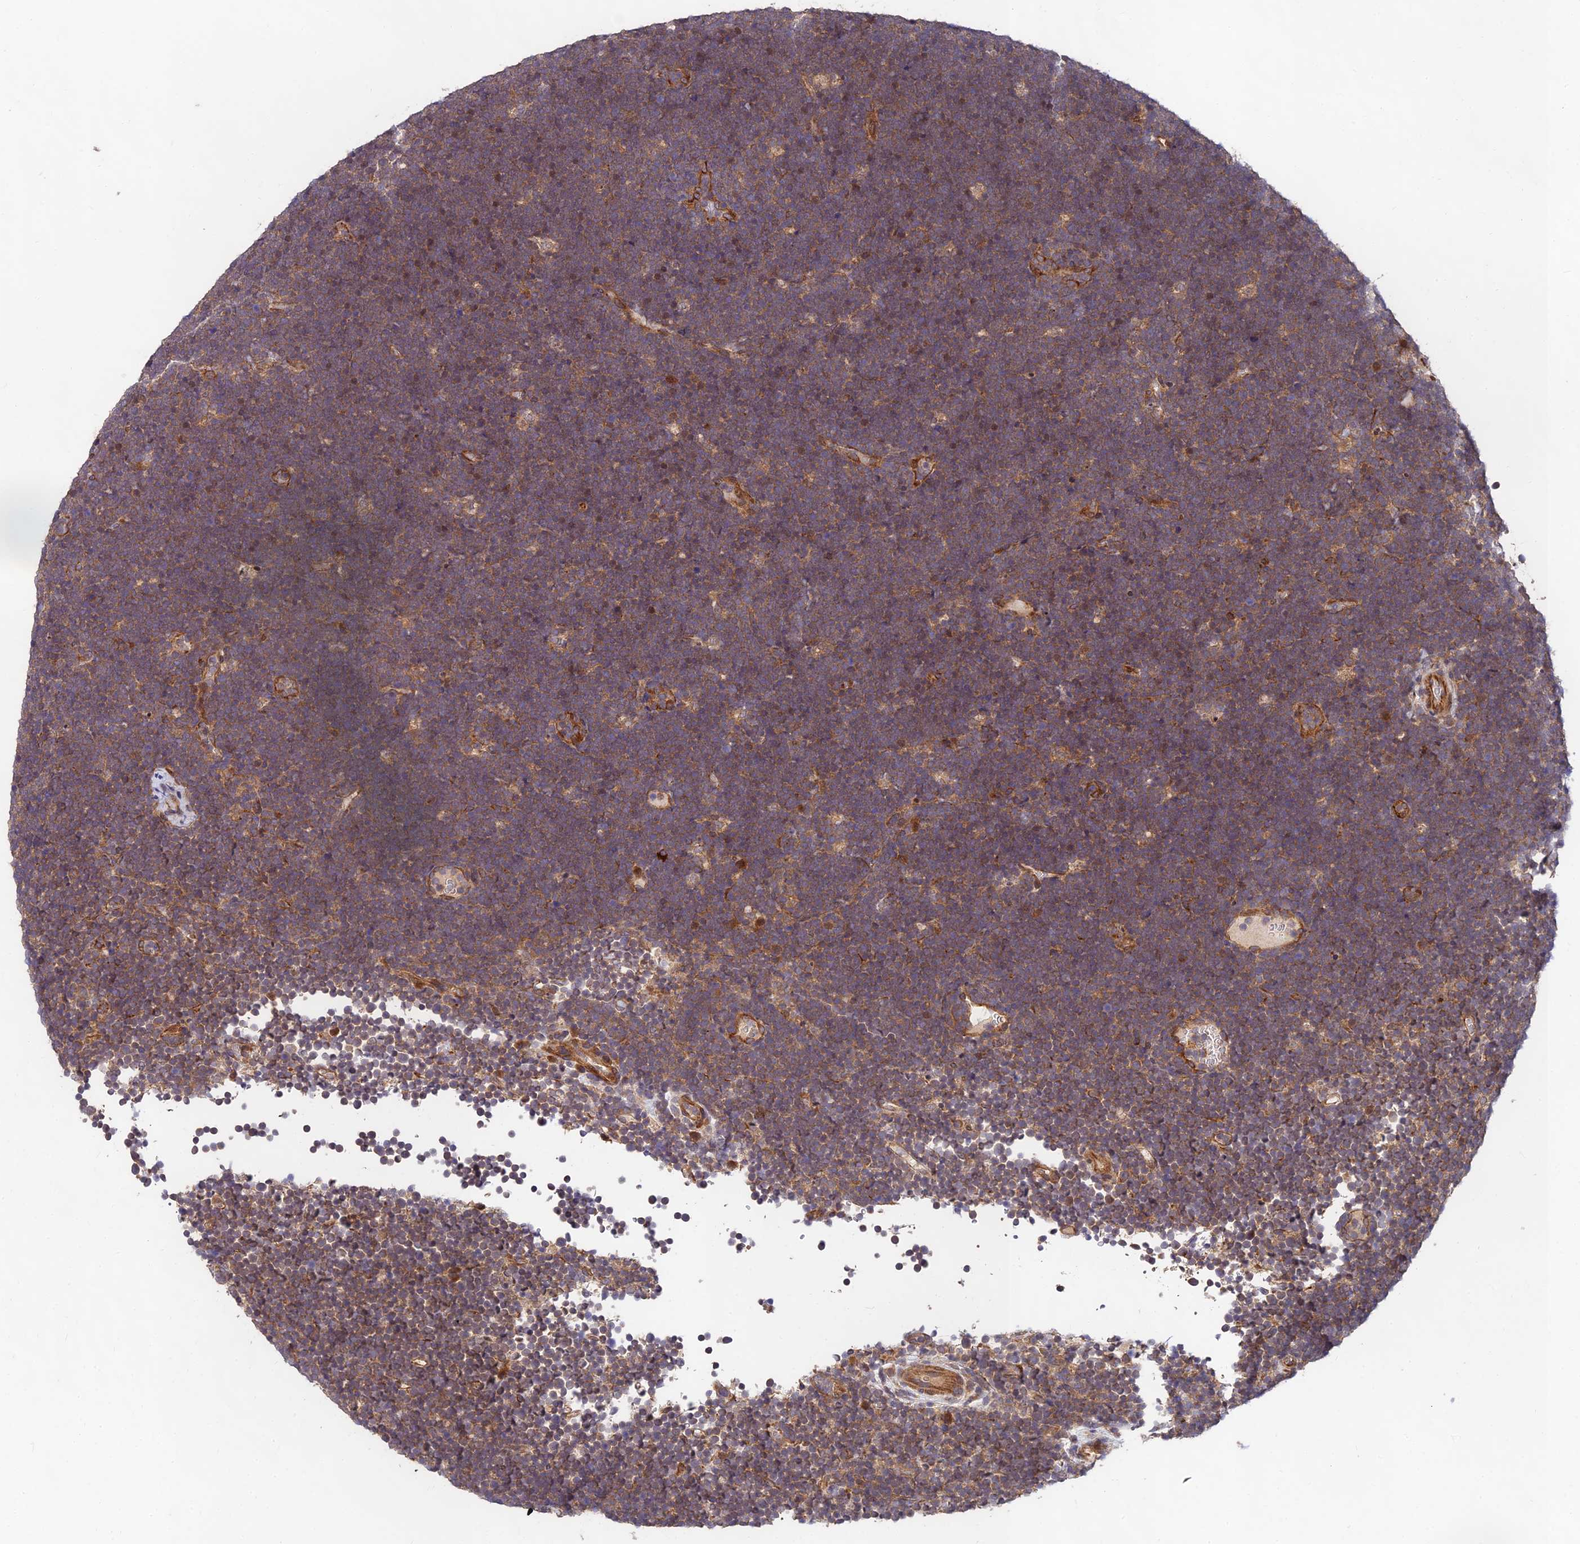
{"staining": {"intensity": "weak", "quantity": "25%-75%", "location": "cytoplasmic/membranous"}, "tissue": "lymphoma", "cell_type": "Tumor cells", "image_type": "cancer", "snomed": [{"axis": "morphology", "description": "Malignant lymphoma, non-Hodgkin's type, High grade"}, {"axis": "topography", "description": "Lymph node"}], "caption": "Lymphoma tissue reveals weak cytoplasmic/membranous expression in approximately 25%-75% of tumor cells, visualized by immunohistochemistry.", "gene": "MKKS", "patient": {"sex": "male", "age": 13}}